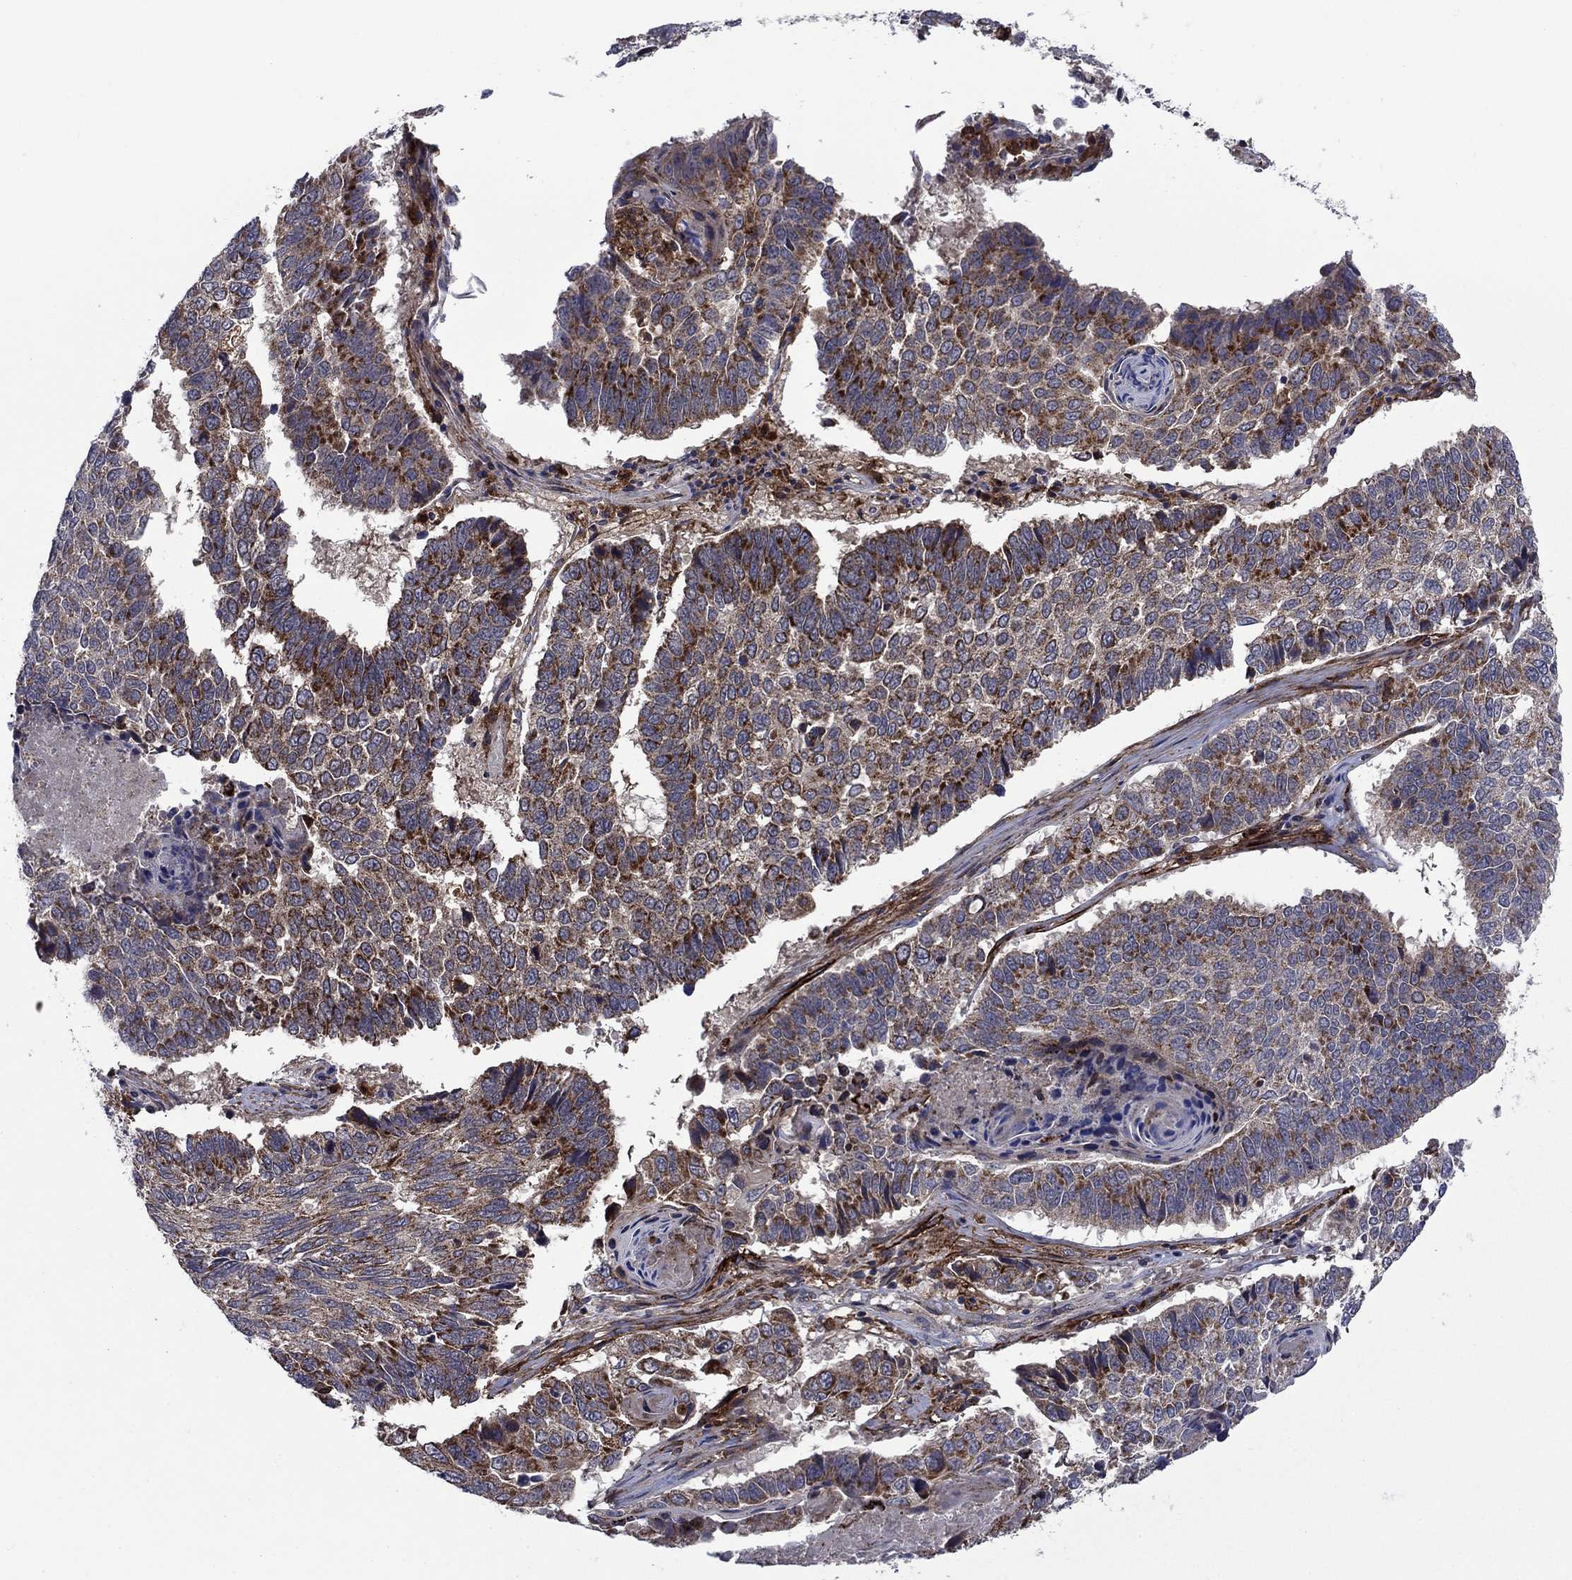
{"staining": {"intensity": "strong", "quantity": "25%-75%", "location": "cytoplasmic/membranous"}, "tissue": "lung cancer", "cell_type": "Tumor cells", "image_type": "cancer", "snomed": [{"axis": "morphology", "description": "Squamous cell carcinoma, NOS"}, {"axis": "topography", "description": "Lung"}], "caption": "Protein analysis of lung squamous cell carcinoma tissue displays strong cytoplasmic/membranous staining in approximately 25%-75% of tumor cells.", "gene": "RNF19B", "patient": {"sex": "male", "age": 73}}